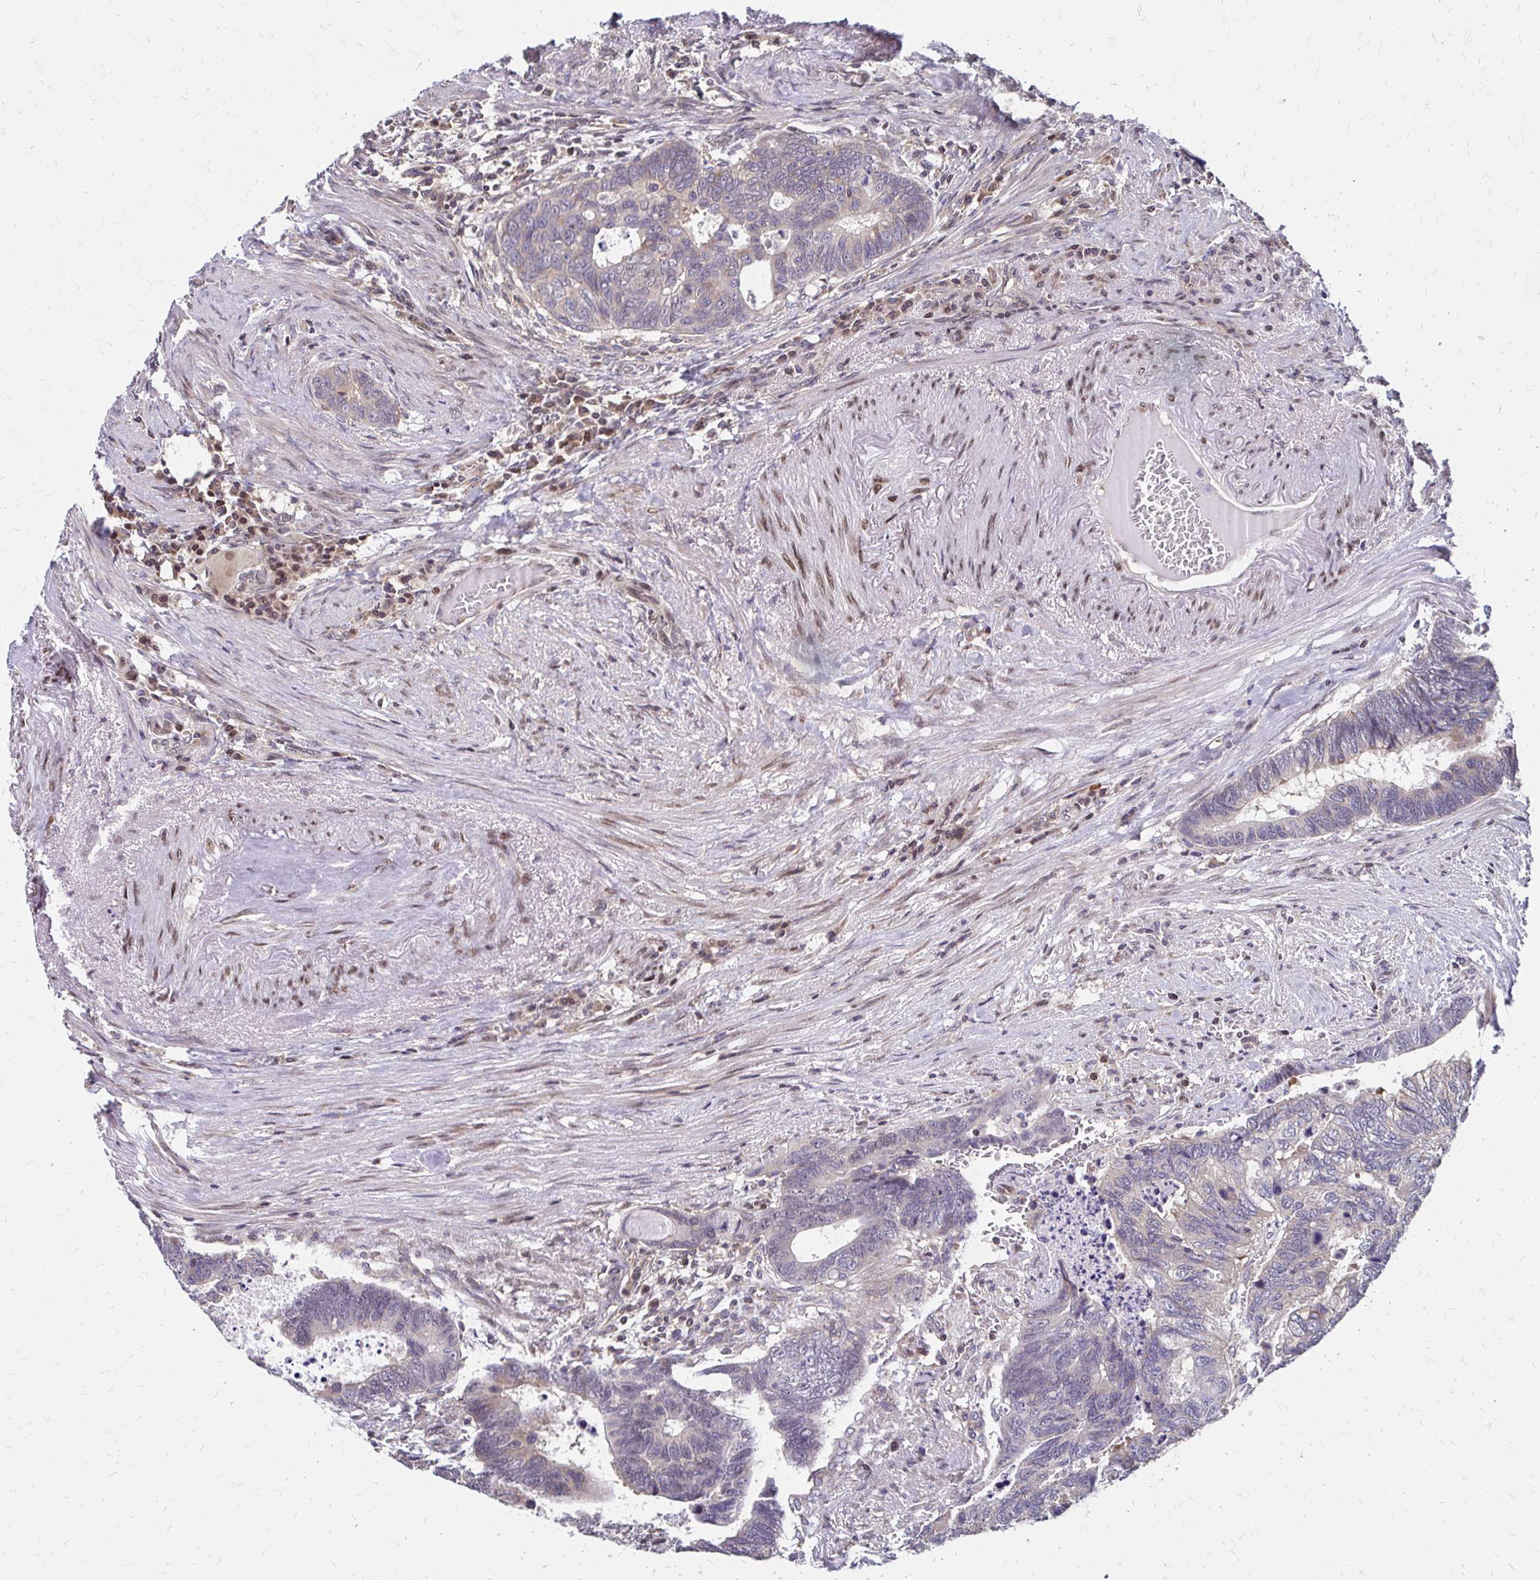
{"staining": {"intensity": "negative", "quantity": "none", "location": "none"}, "tissue": "colorectal cancer", "cell_type": "Tumor cells", "image_type": "cancer", "snomed": [{"axis": "morphology", "description": "Adenocarcinoma, NOS"}, {"axis": "topography", "description": "Colon"}], "caption": "A high-resolution histopathology image shows IHC staining of adenocarcinoma (colorectal), which shows no significant staining in tumor cells.", "gene": "CBX7", "patient": {"sex": "male", "age": 62}}